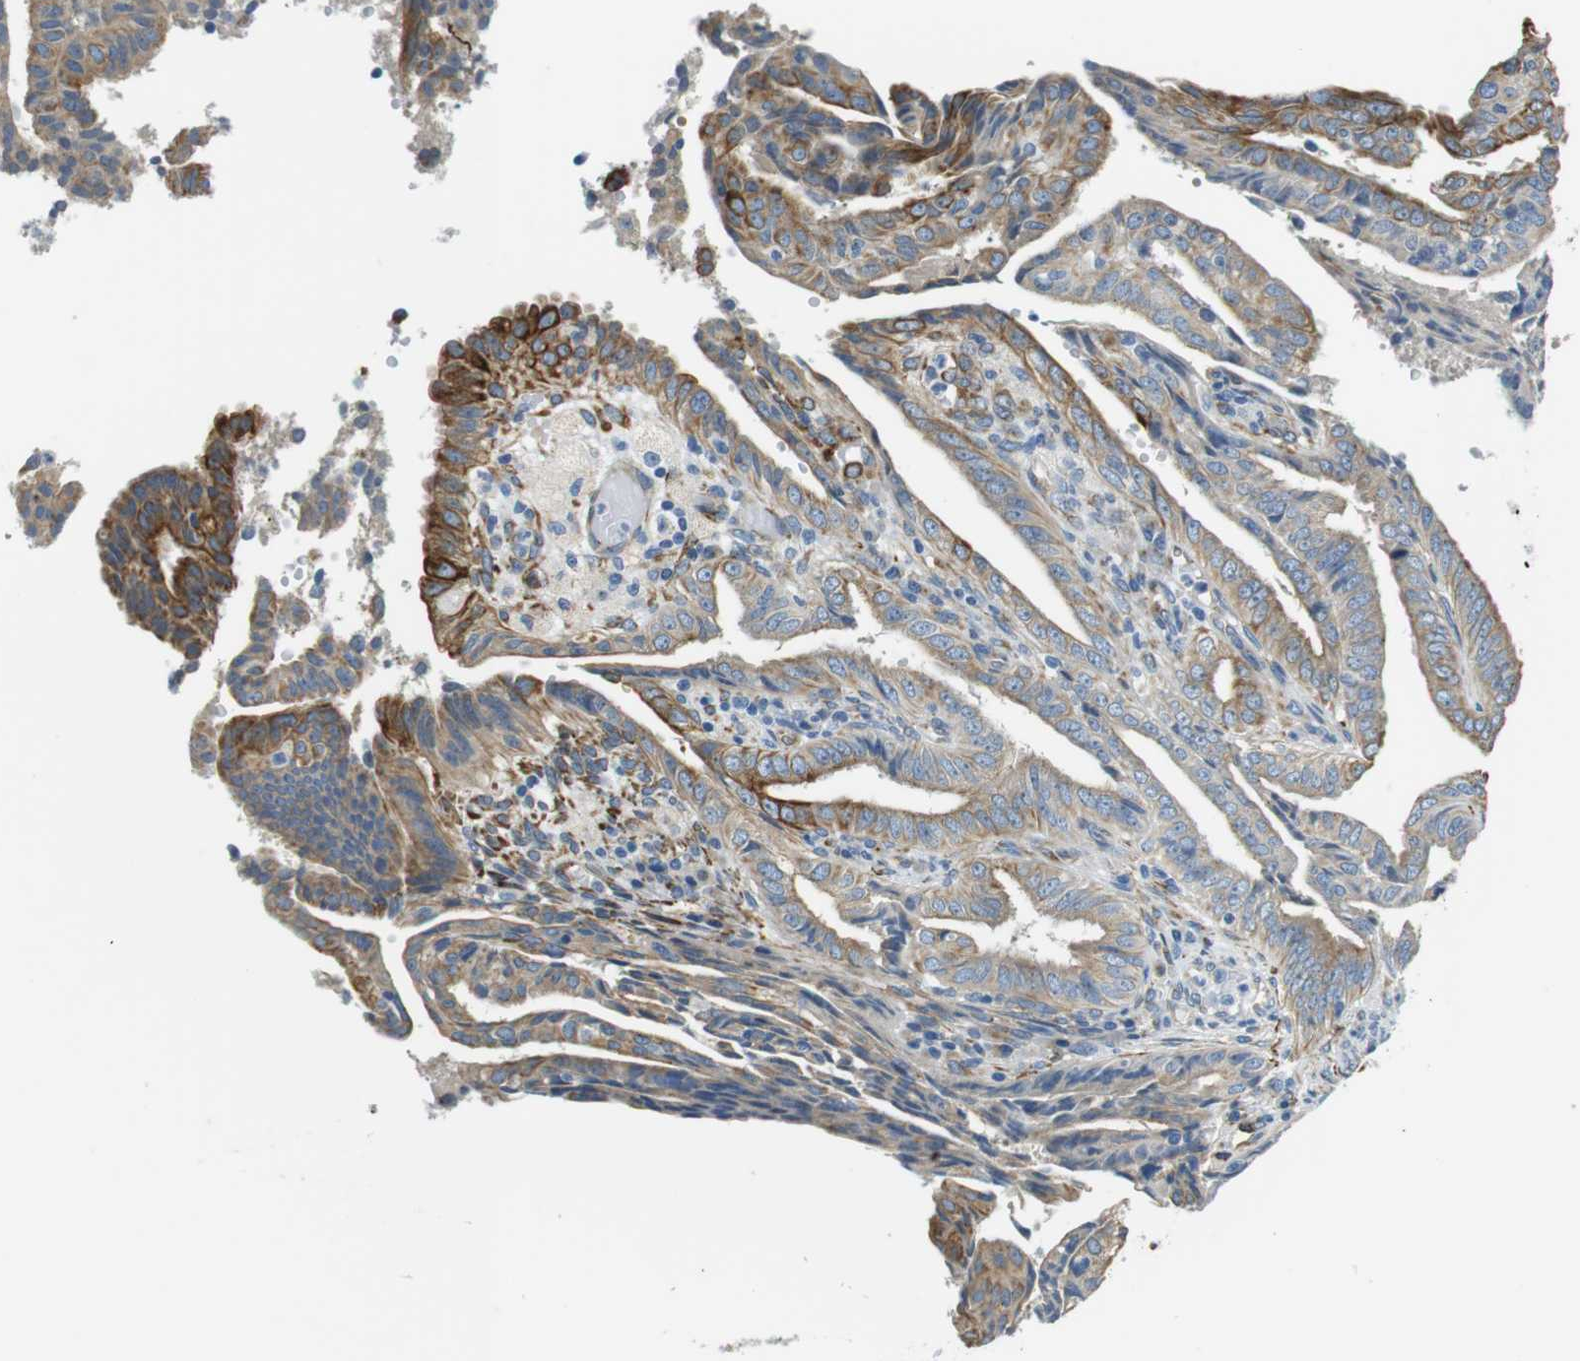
{"staining": {"intensity": "moderate", "quantity": "25%-75%", "location": "cytoplasmic/membranous"}, "tissue": "endometrial cancer", "cell_type": "Tumor cells", "image_type": "cancer", "snomed": [{"axis": "morphology", "description": "Adenocarcinoma, NOS"}, {"axis": "topography", "description": "Endometrium"}], "caption": "Protein analysis of adenocarcinoma (endometrial) tissue shows moderate cytoplasmic/membranous positivity in about 25%-75% of tumor cells.", "gene": "UNC5CL", "patient": {"sex": "female", "age": 58}}